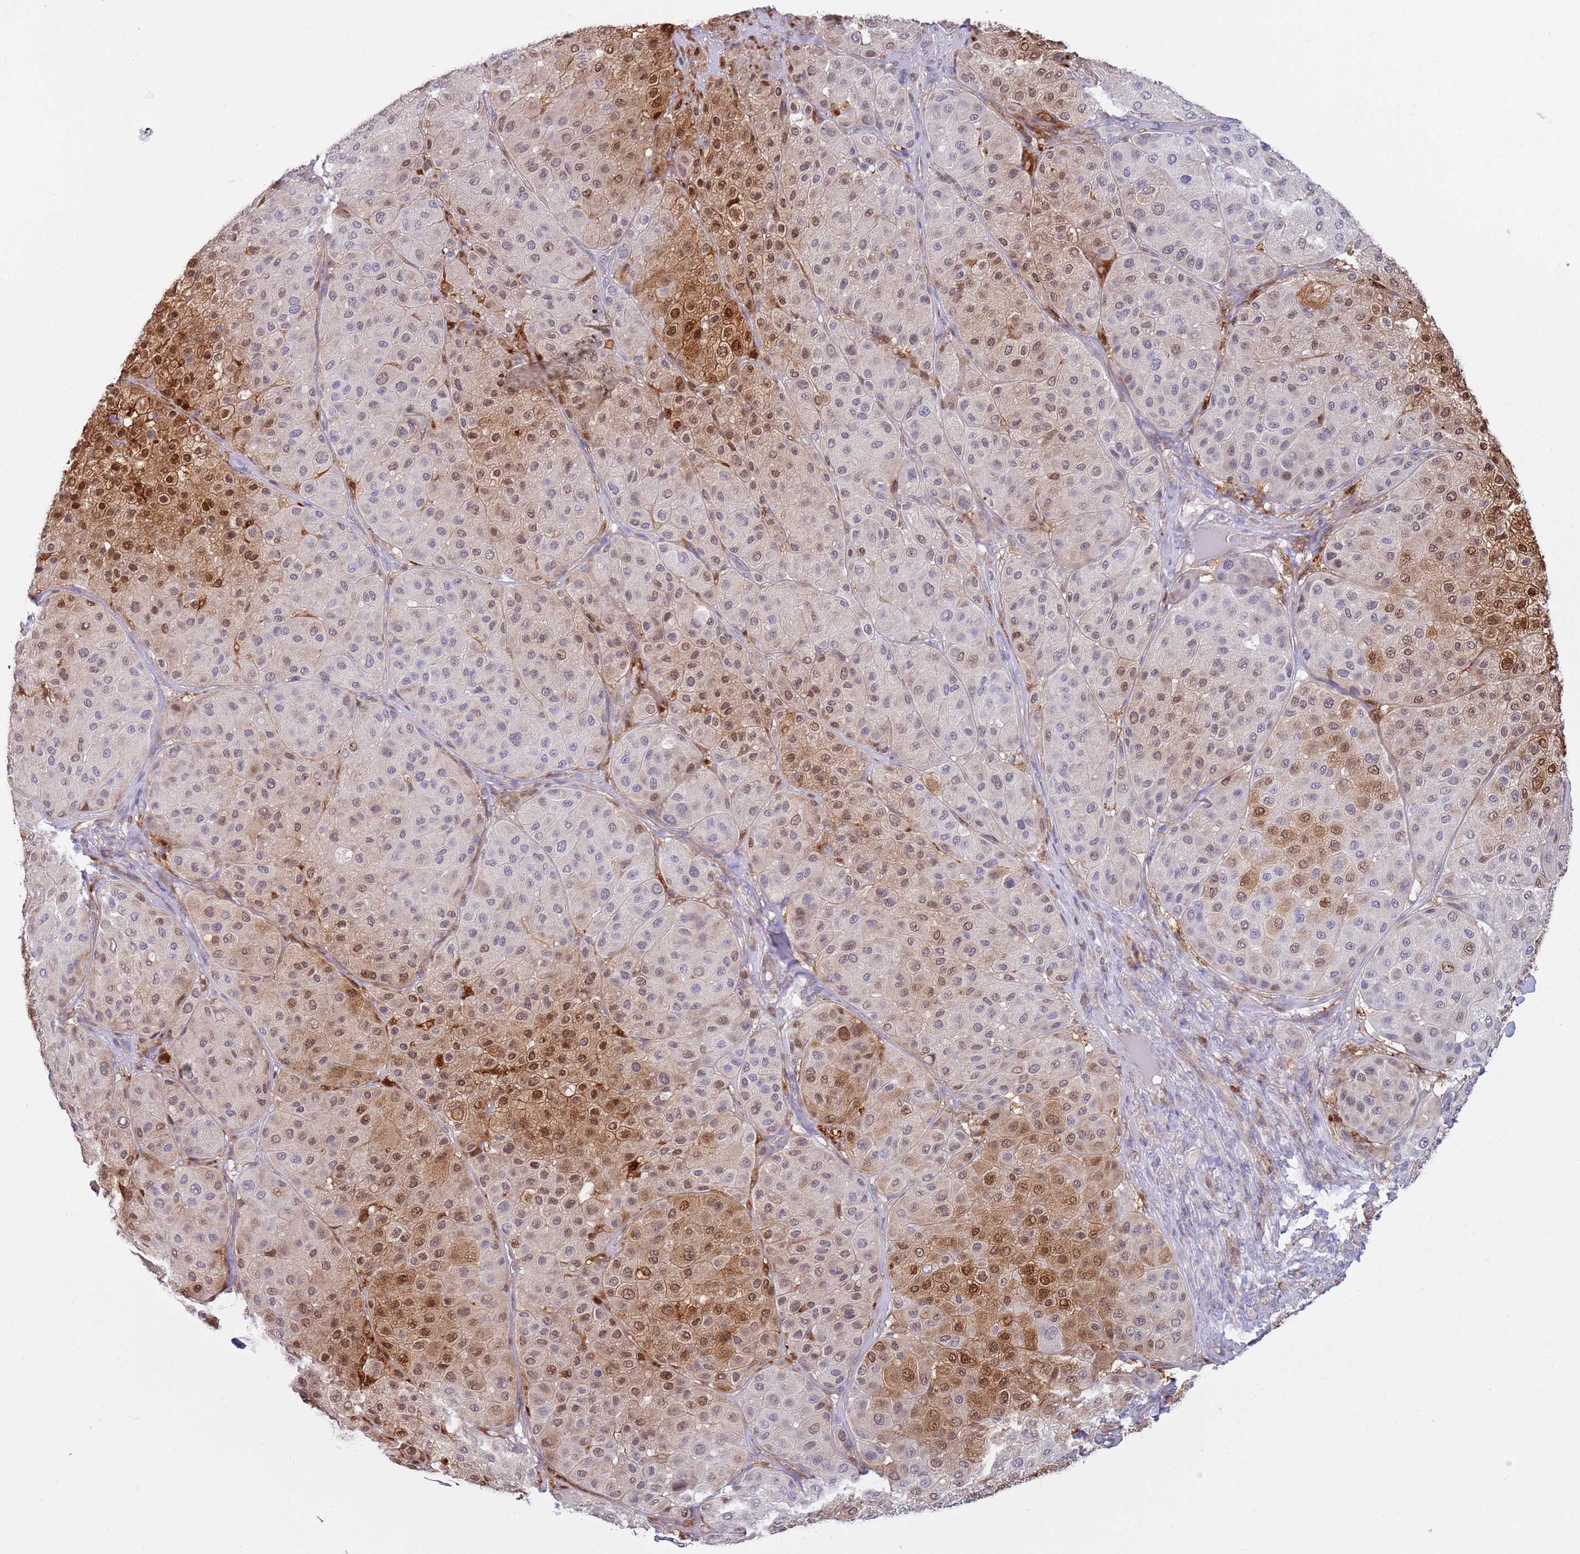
{"staining": {"intensity": "moderate", "quantity": "25%-75%", "location": "cytoplasmic/membranous,nuclear"}, "tissue": "melanoma", "cell_type": "Tumor cells", "image_type": "cancer", "snomed": [{"axis": "morphology", "description": "Malignant melanoma, Metastatic site"}, {"axis": "topography", "description": "Smooth muscle"}], "caption": "Protein staining of melanoma tissue reveals moderate cytoplasmic/membranous and nuclear staining in about 25%-75% of tumor cells.", "gene": "NBPF6", "patient": {"sex": "male", "age": 41}}